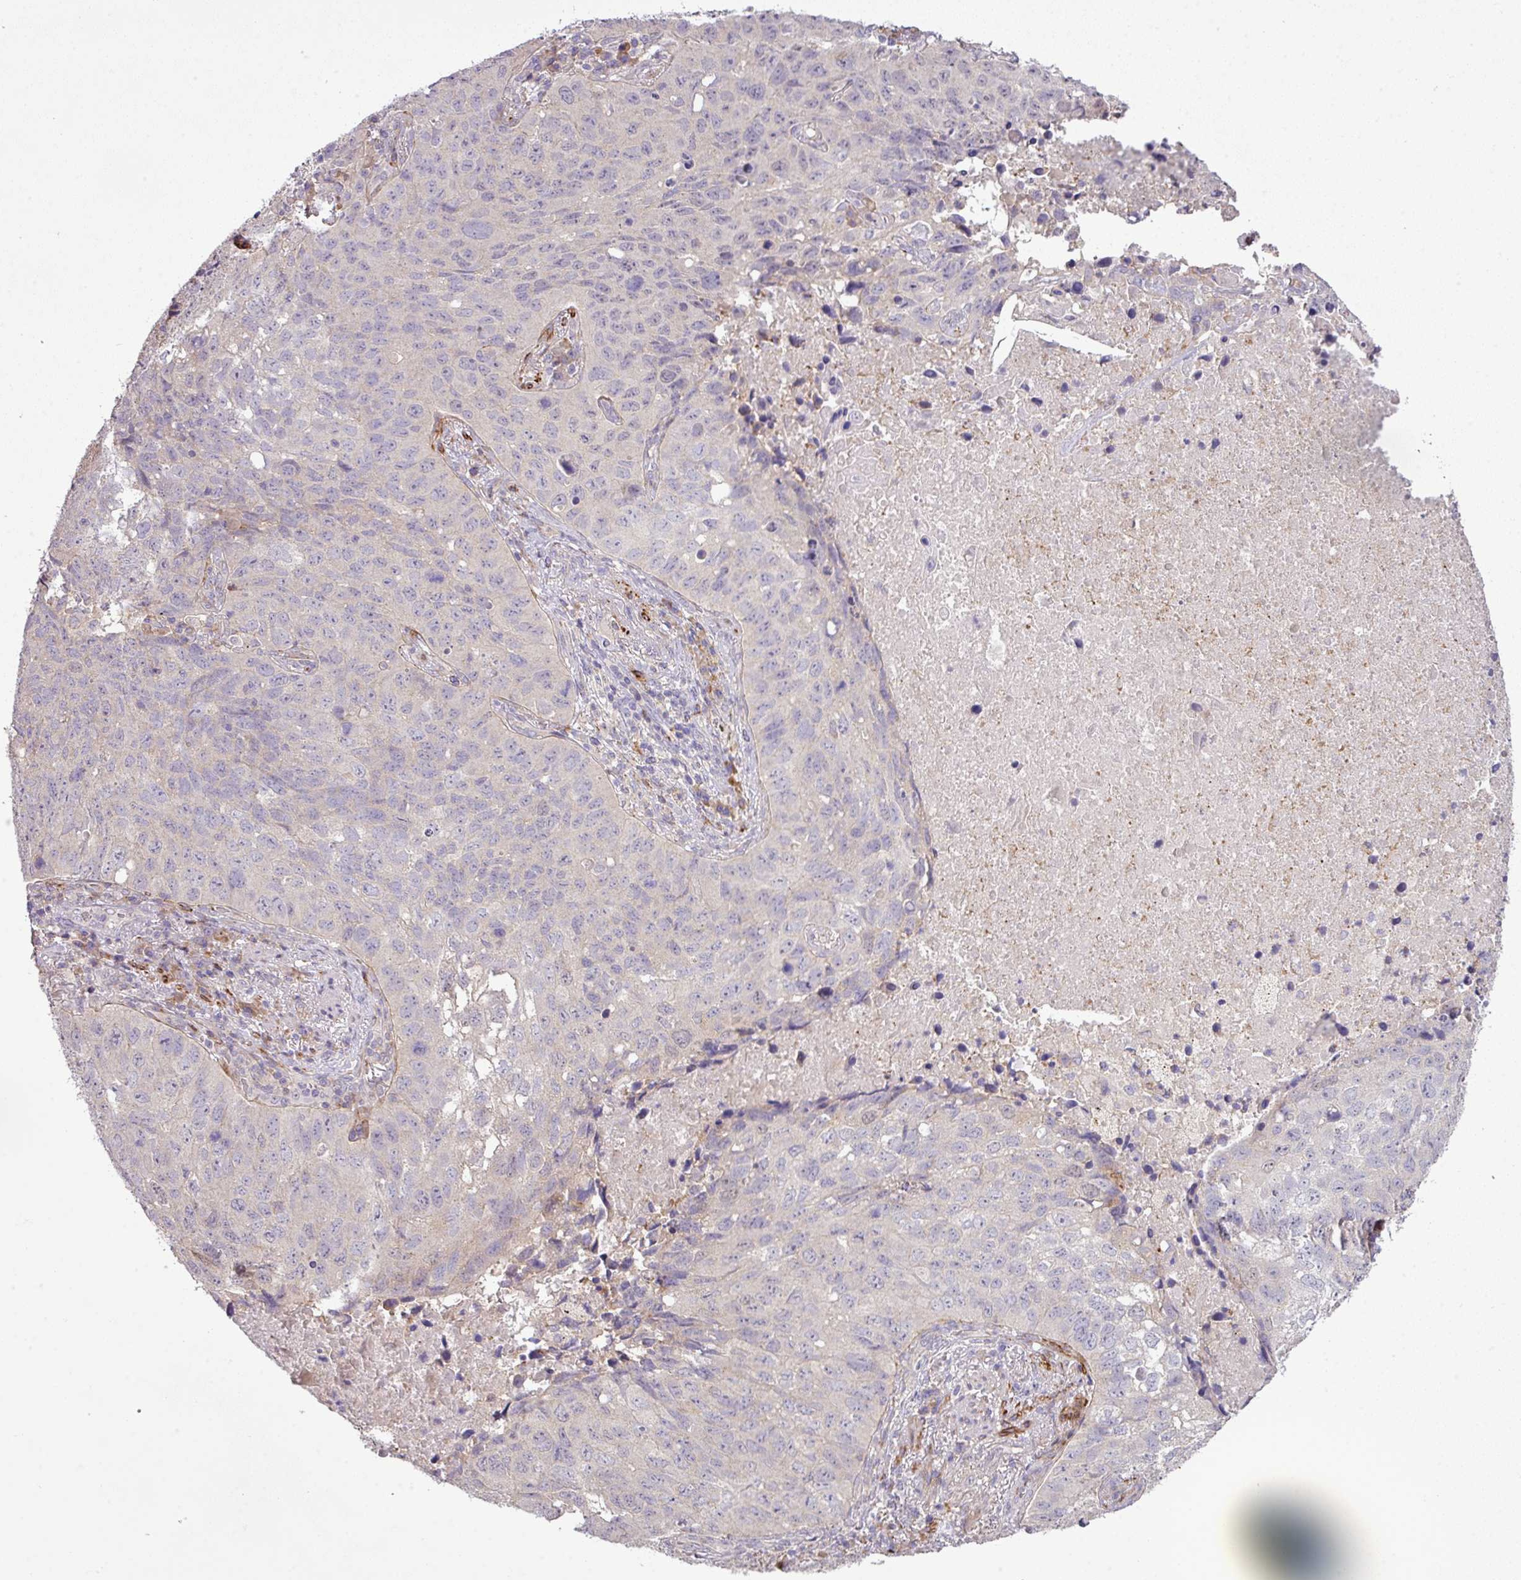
{"staining": {"intensity": "negative", "quantity": "none", "location": "none"}, "tissue": "lung cancer", "cell_type": "Tumor cells", "image_type": "cancer", "snomed": [{"axis": "morphology", "description": "Squamous cell carcinoma, NOS"}, {"axis": "topography", "description": "Lung"}], "caption": "Squamous cell carcinoma (lung) was stained to show a protein in brown. There is no significant expression in tumor cells. (DAB immunohistochemistry (IHC), high magnification).", "gene": "TPRA1", "patient": {"sex": "male", "age": 60}}